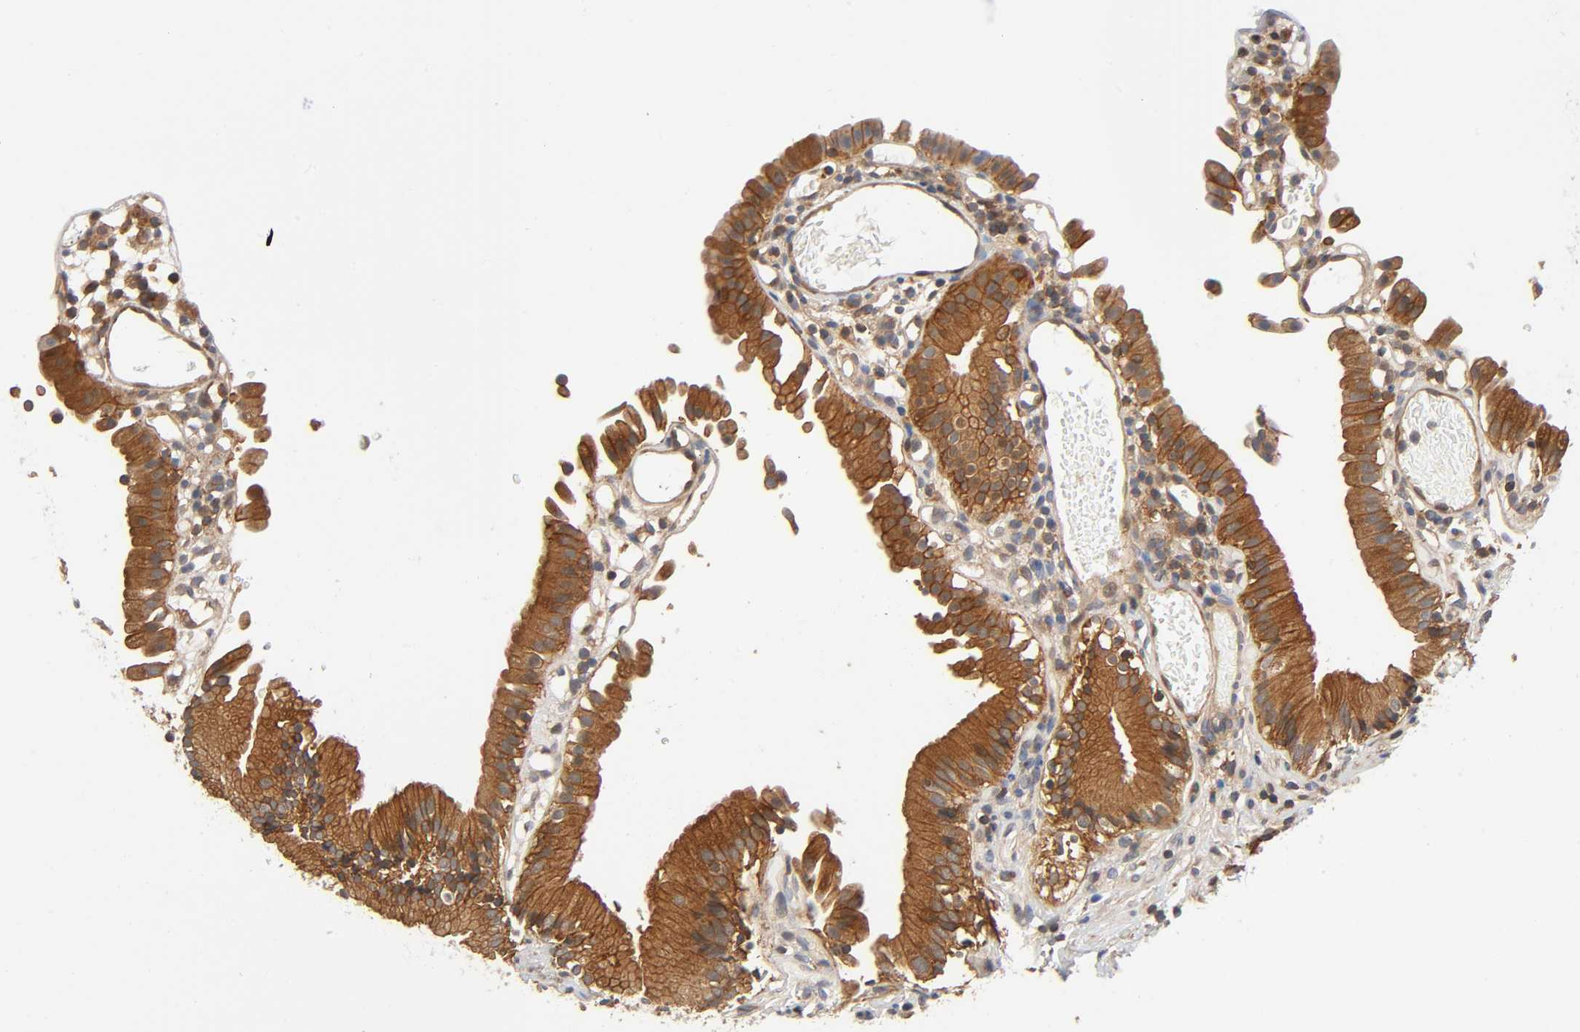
{"staining": {"intensity": "strong", "quantity": ">75%", "location": "cytoplasmic/membranous"}, "tissue": "gallbladder", "cell_type": "Glandular cells", "image_type": "normal", "snomed": [{"axis": "morphology", "description": "Normal tissue, NOS"}, {"axis": "topography", "description": "Gallbladder"}], "caption": "Glandular cells reveal strong cytoplasmic/membranous staining in about >75% of cells in benign gallbladder. (Stains: DAB (3,3'-diaminobenzidine) in brown, nuclei in blue, Microscopy: brightfield microscopy at high magnification).", "gene": "PRKAB1", "patient": {"sex": "male", "age": 65}}